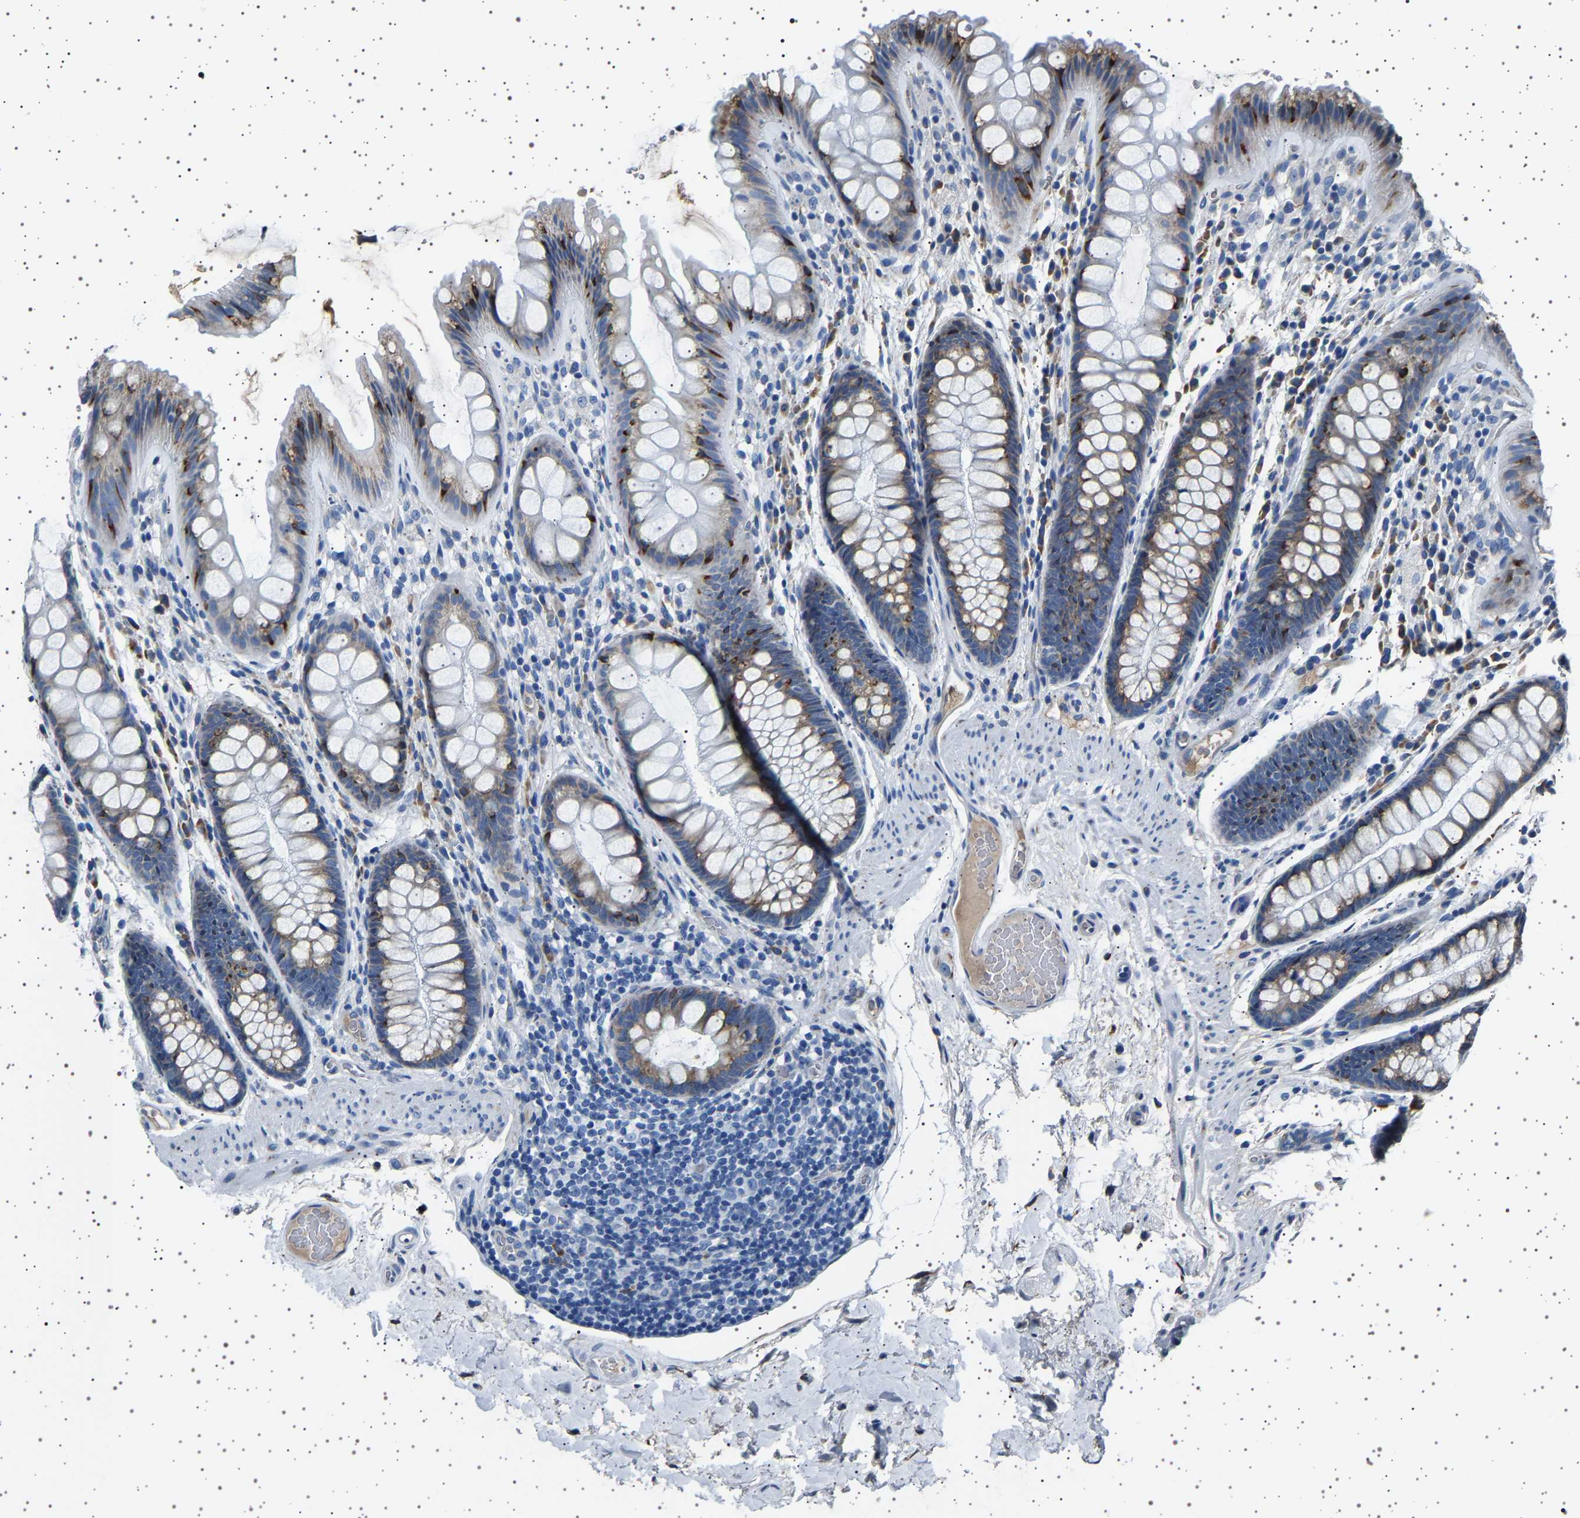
{"staining": {"intensity": "negative", "quantity": "none", "location": "none"}, "tissue": "colon", "cell_type": "Endothelial cells", "image_type": "normal", "snomed": [{"axis": "morphology", "description": "Normal tissue, NOS"}, {"axis": "topography", "description": "Colon"}], "caption": "This is an immunohistochemistry (IHC) micrograph of unremarkable human colon. There is no positivity in endothelial cells.", "gene": "FTCD", "patient": {"sex": "female", "age": 56}}